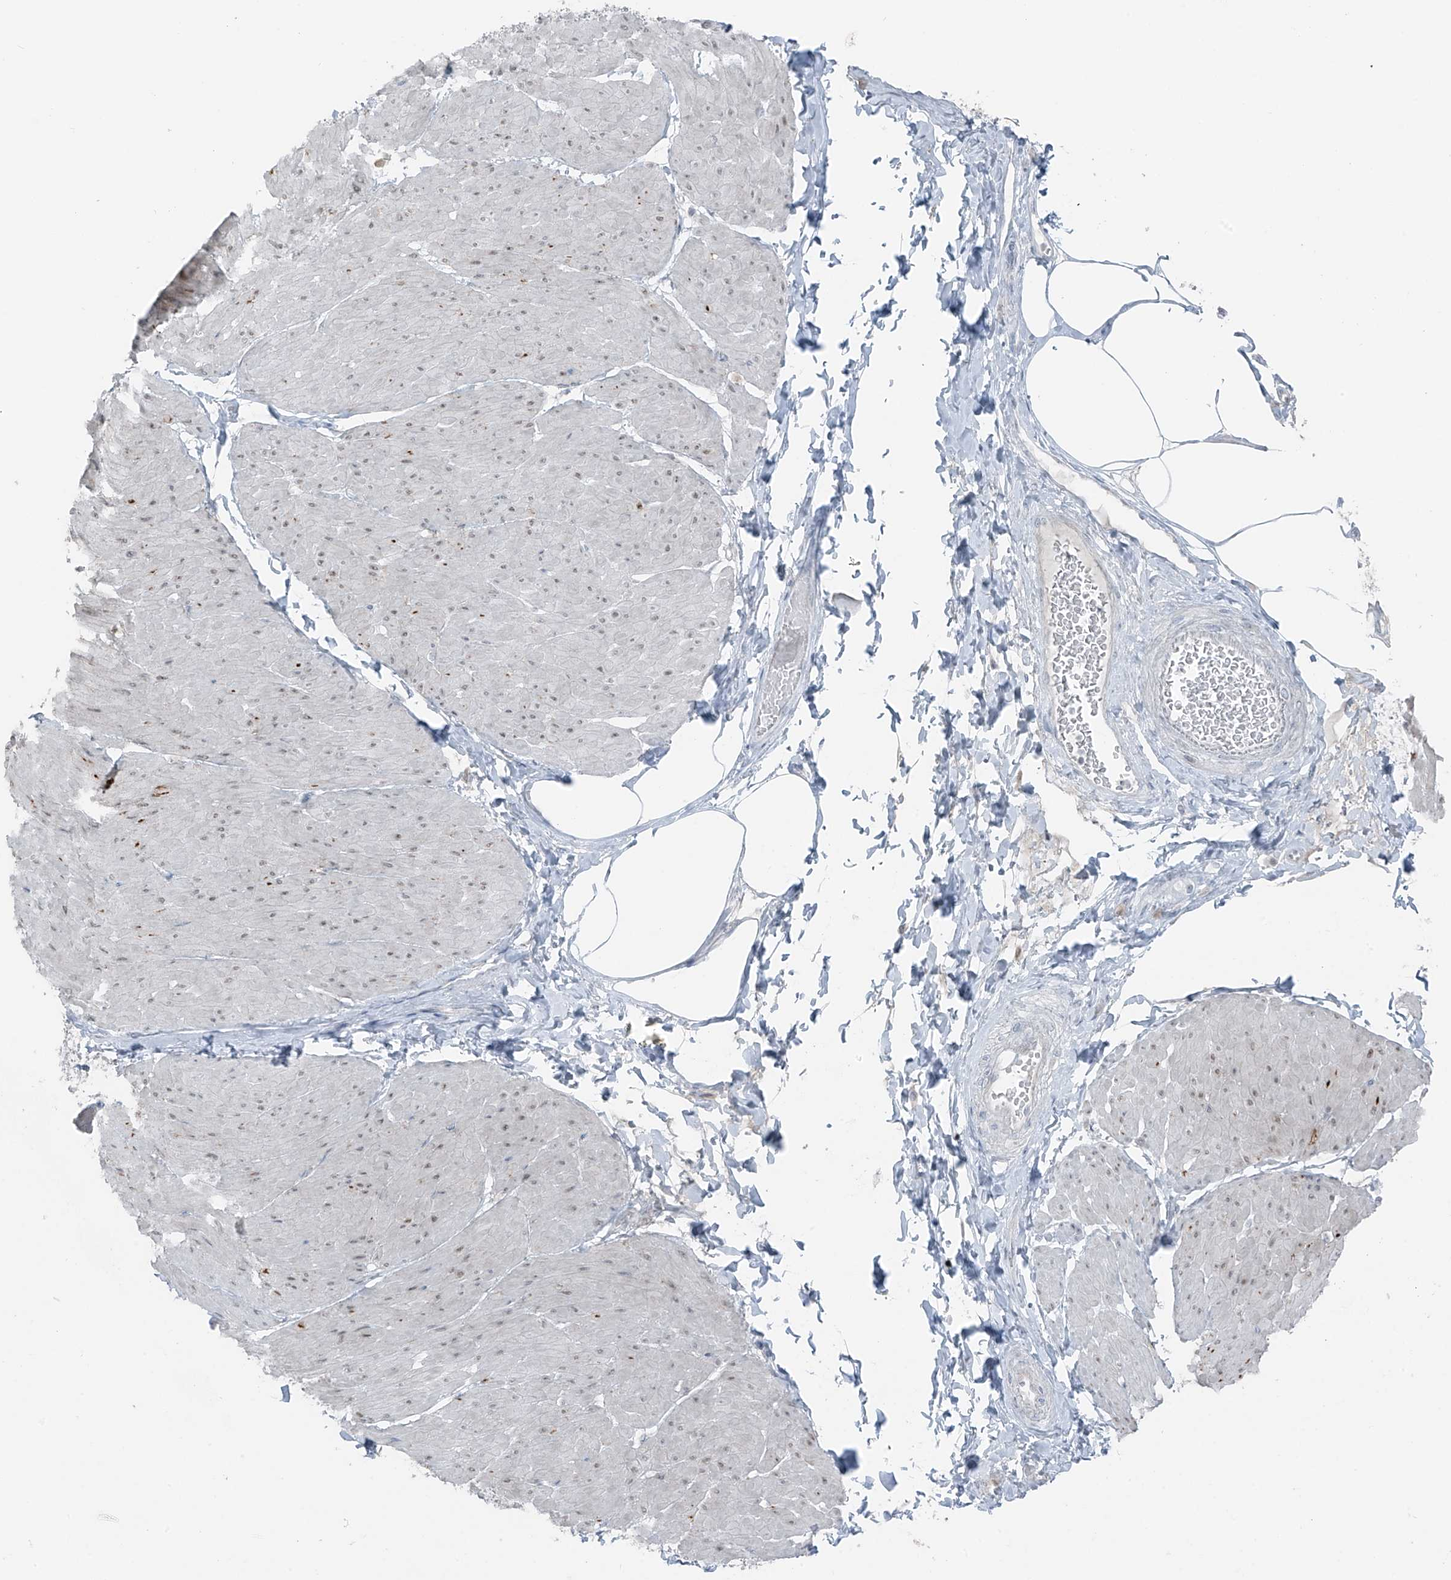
{"staining": {"intensity": "moderate", "quantity": "<25%", "location": "nuclear"}, "tissue": "smooth muscle", "cell_type": "Smooth muscle cells", "image_type": "normal", "snomed": [{"axis": "morphology", "description": "Urothelial carcinoma, High grade"}, {"axis": "topography", "description": "Urinary bladder"}], "caption": "The immunohistochemical stain highlights moderate nuclear staining in smooth muscle cells of unremarkable smooth muscle. (DAB (3,3'-diaminobenzidine) IHC with brightfield microscopy, high magnification).", "gene": "PRDM6", "patient": {"sex": "male", "age": 46}}